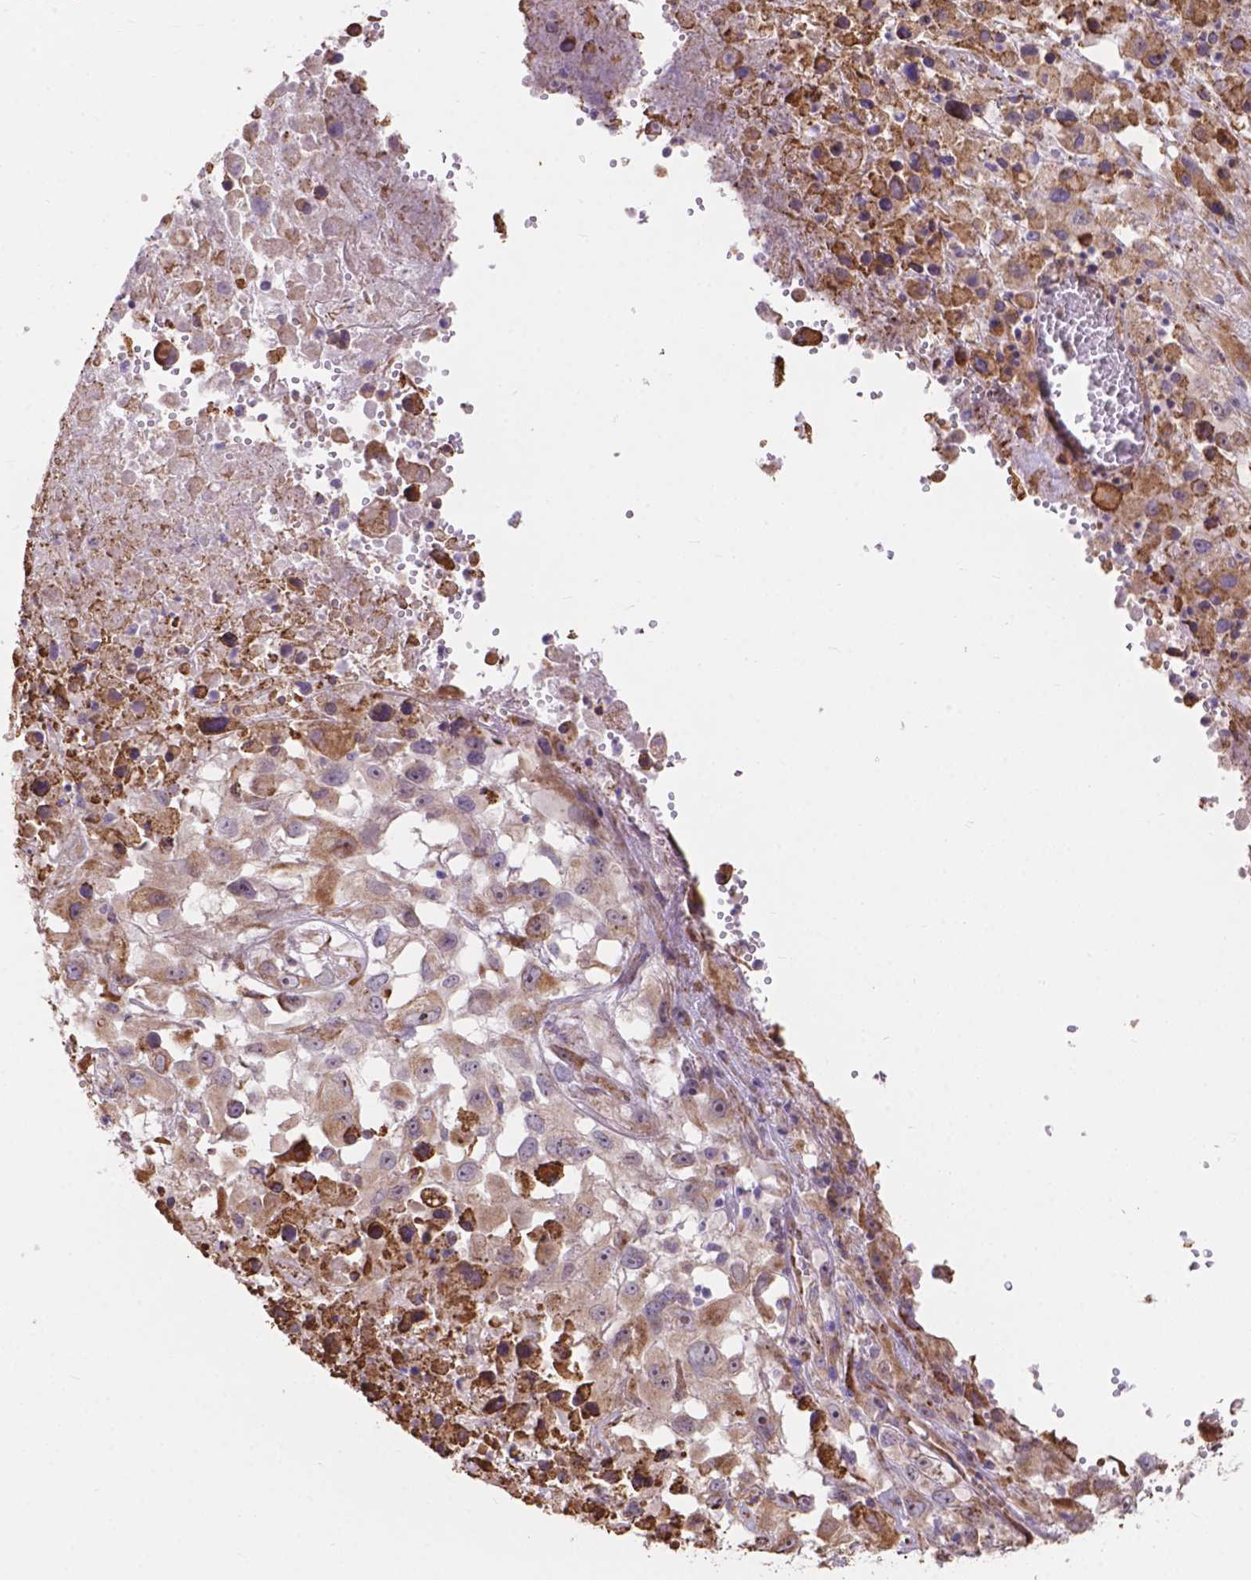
{"staining": {"intensity": "weak", "quantity": "<25%", "location": "cytoplasmic/membranous"}, "tissue": "melanoma", "cell_type": "Tumor cells", "image_type": "cancer", "snomed": [{"axis": "morphology", "description": "Malignant melanoma, Metastatic site"}, {"axis": "topography", "description": "Soft tissue"}], "caption": "DAB (3,3'-diaminobenzidine) immunohistochemical staining of melanoma reveals no significant expression in tumor cells.", "gene": "IPO11", "patient": {"sex": "male", "age": 50}}